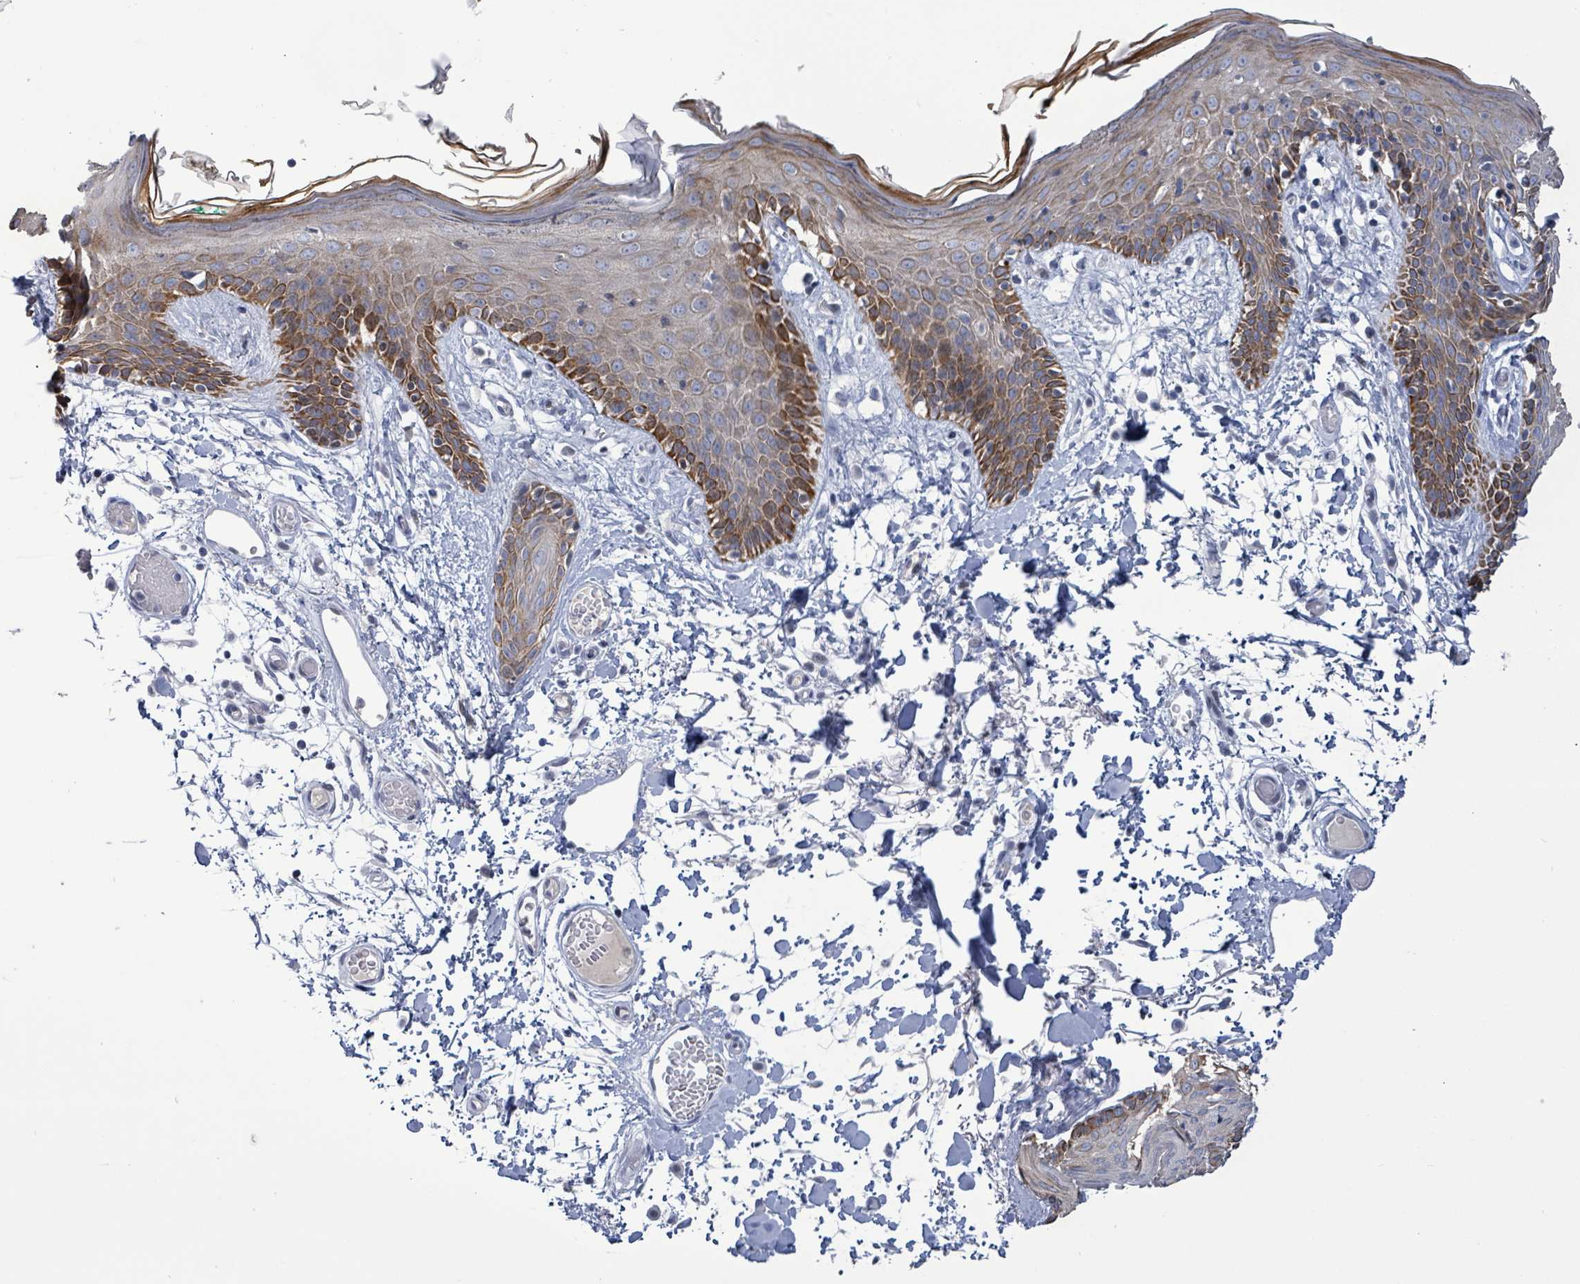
{"staining": {"intensity": "negative", "quantity": "none", "location": "none"}, "tissue": "skin", "cell_type": "Fibroblasts", "image_type": "normal", "snomed": [{"axis": "morphology", "description": "Normal tissue, NOS"}, {"axis": "topography", "description": "Skin"}], "caption": "High power microscopy photomicrograph of an IHC image of normal skin, revealing no significant staining in fibroblasts.", "gene": "NTN3", "patient": {"sex": "male", "age": 79}}